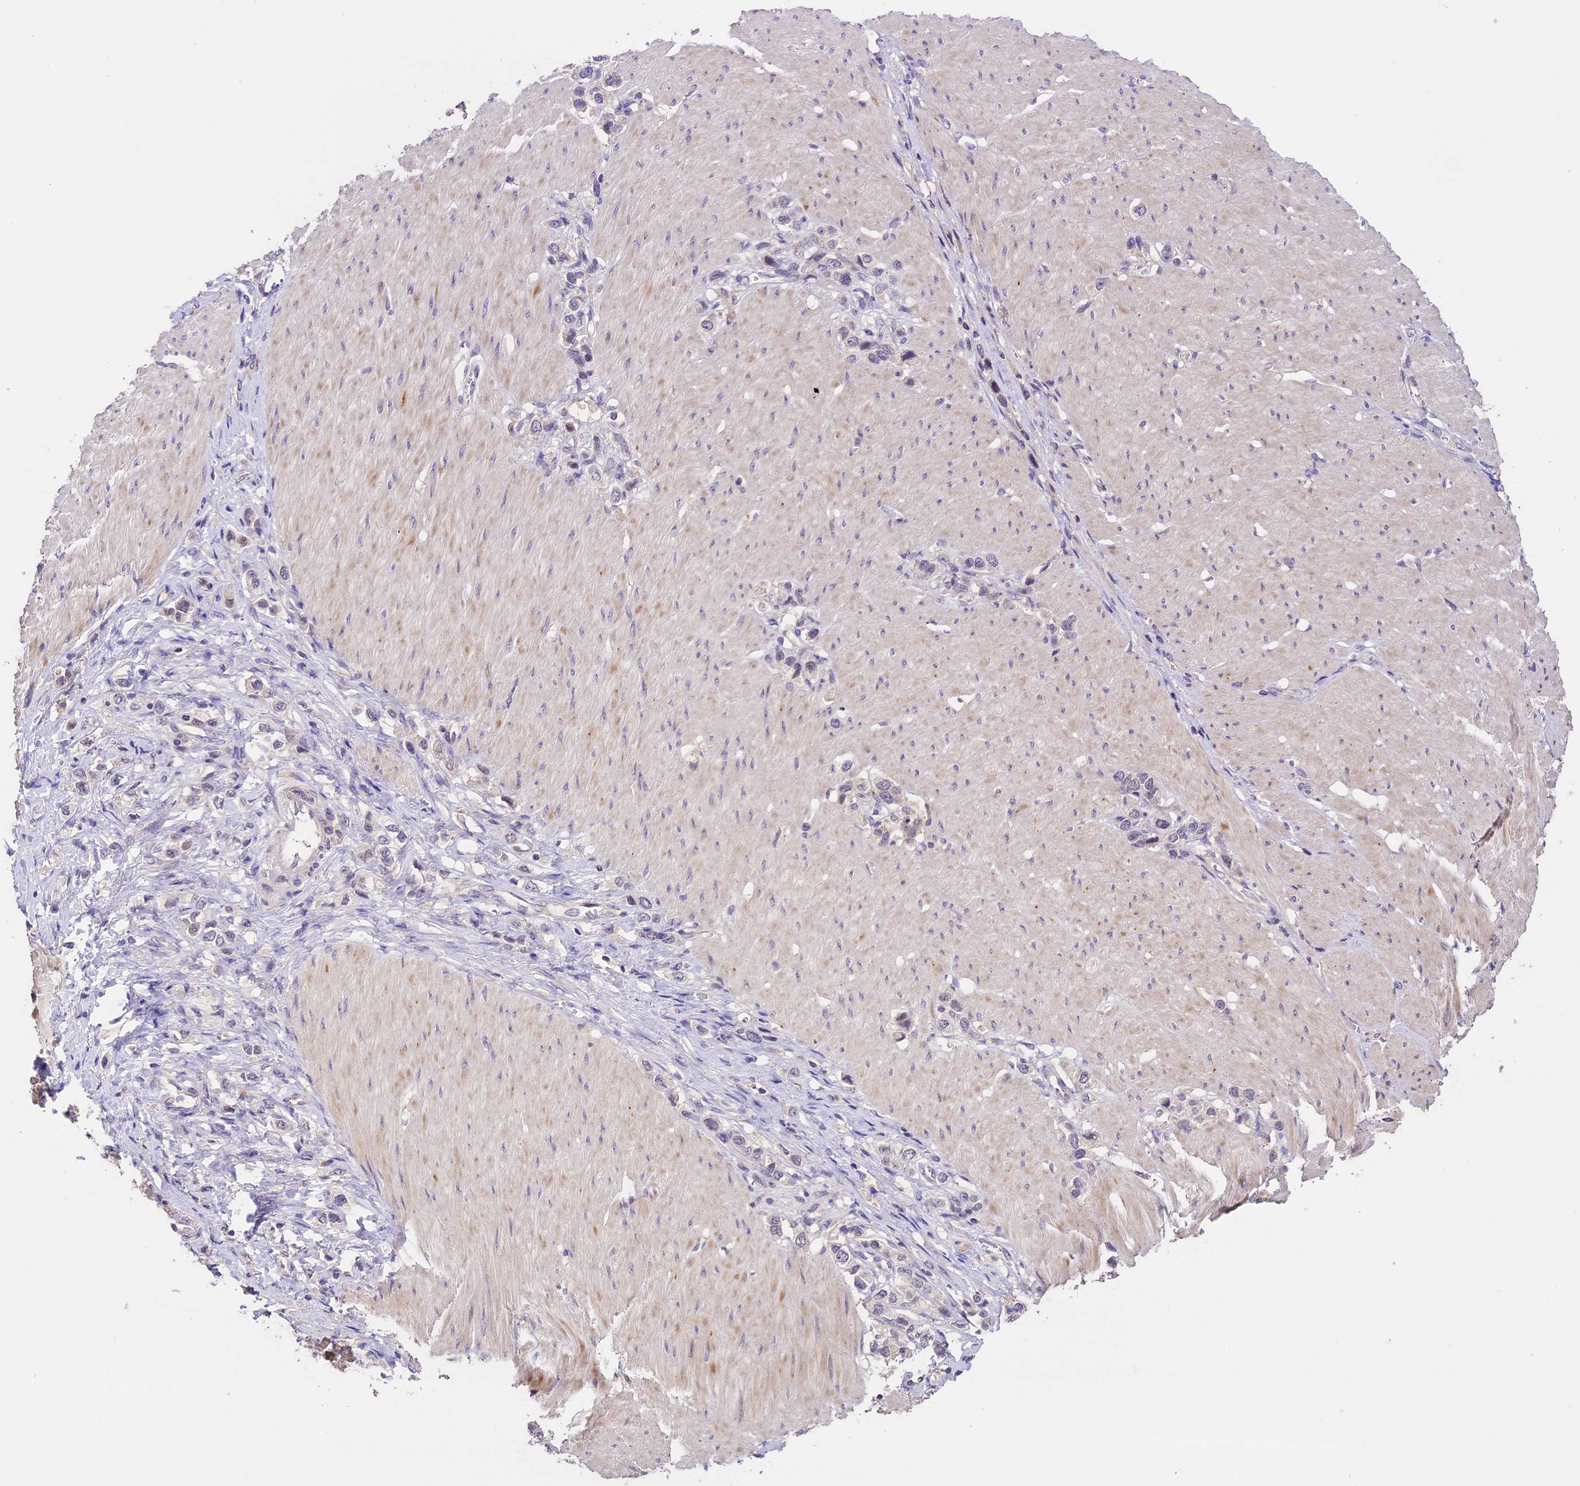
{"staining": {"intensity": "negative", "quantity": "none", "location": "none"}, "tissue": "stomach cancer", "cell_type": "Tumor cells", "image_type": "cancer", "snomed": [{"axis": "morphology", "description": "Normal tissue, NOS"}, {"axis": "morphology", "description": "Adenocarcinoma, NOS"}, {"axis": "topography", "description": "Stomach, upper"}, {"axis": "topography", "description": "Stomach"}], "caption": "Immunohistochemical staining of human stomach cancer (adenocarcinoma) reveals no significant positivity in tumor cells.", "gene": "DGKH", "patient": {"sex": "female", "age": 65}}